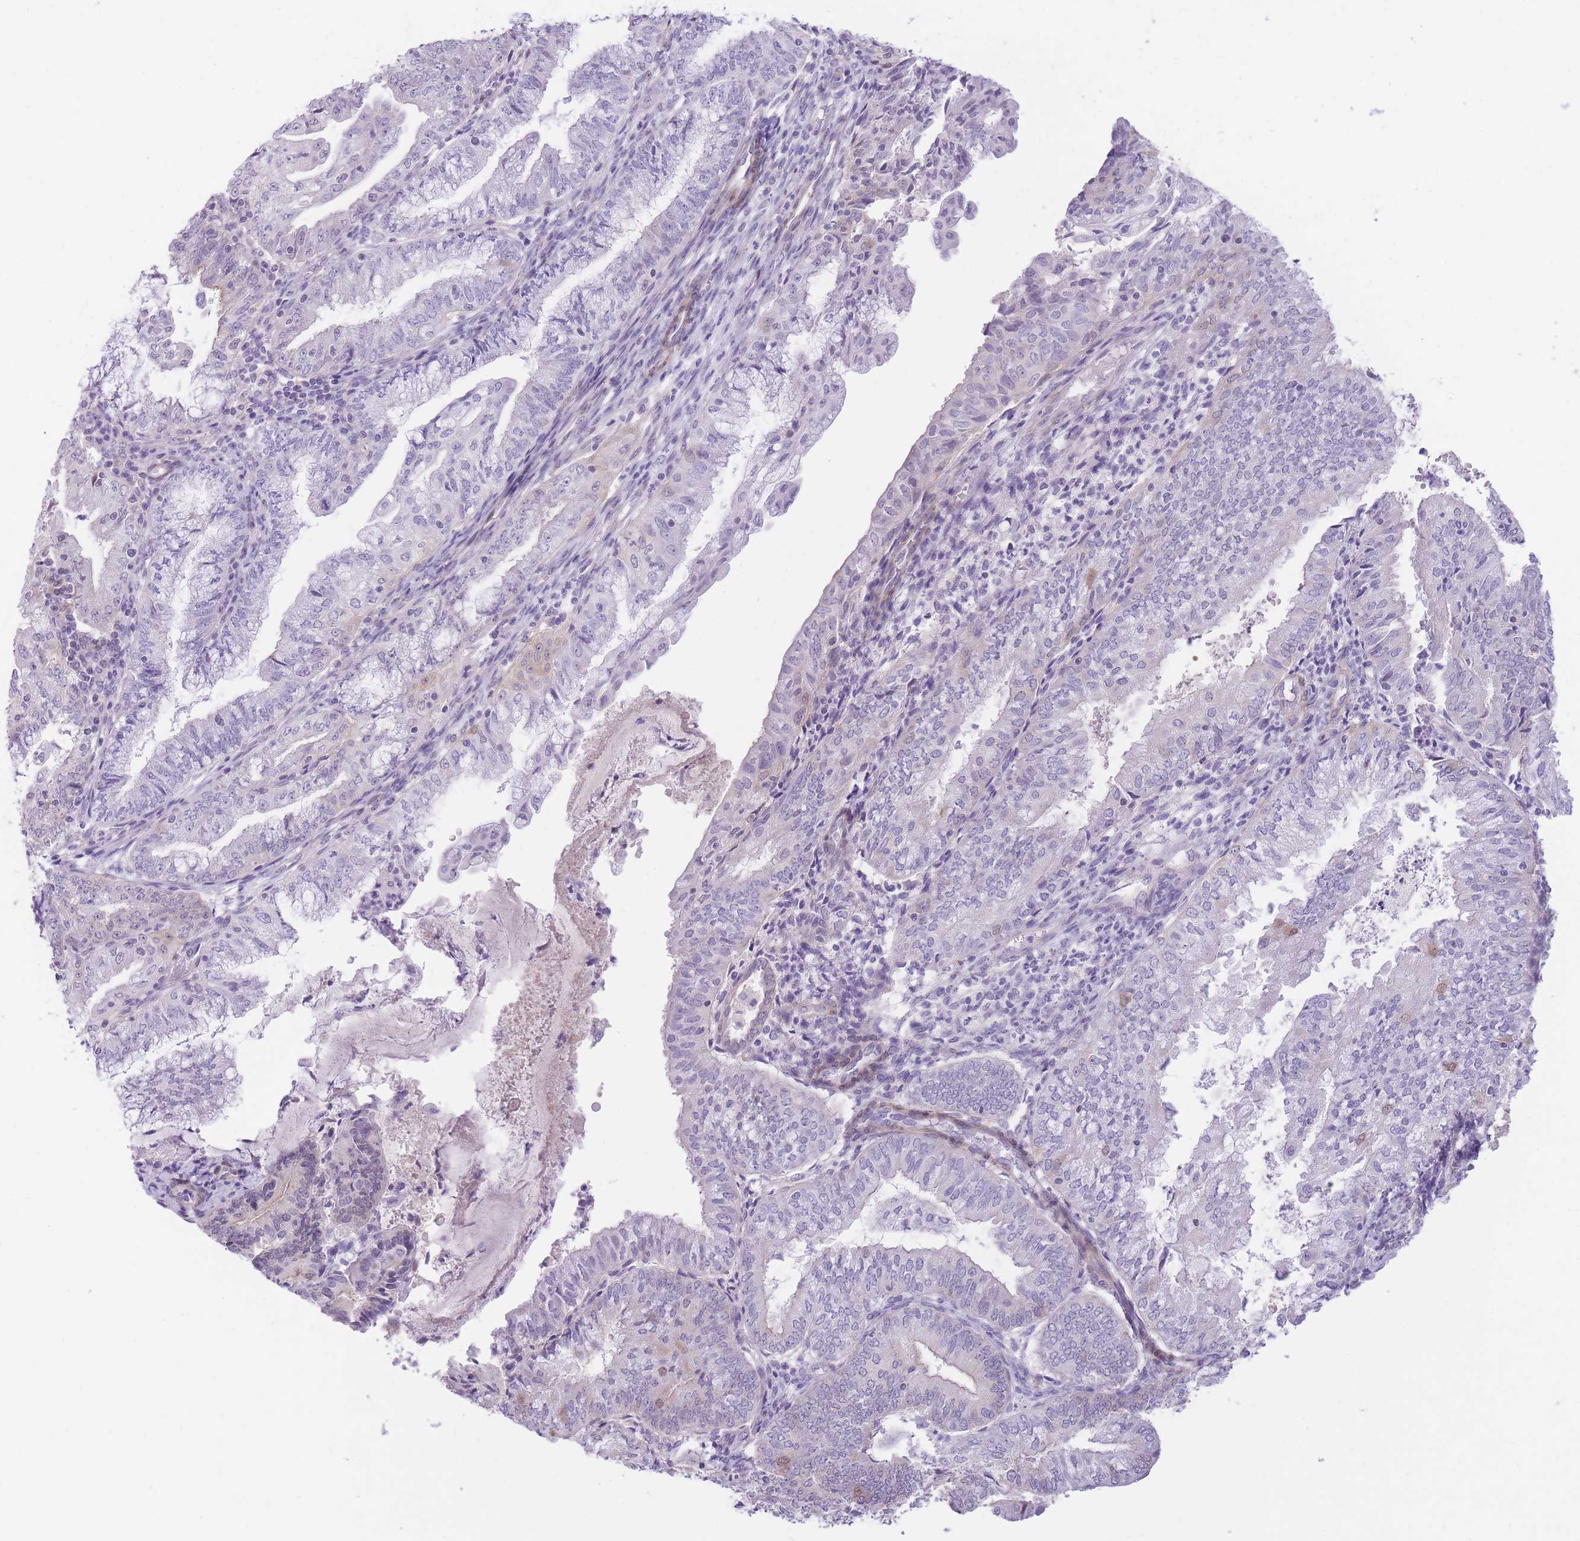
{"staining": {"intensity": "weak", "quantity": "<25%", "location": "cytoplasmic/membranous"}, "tissue": "endometrial cancer", "cell_type": "Tumor cells", "image_type": "cancer", "snomed": [{"axis": "morphology", "description": "Adenocarcinoma, NOS"}, {"axis": "topography", "description": "Endometrium"}], "caption": "The immunohistochemistry photomicrograph has no significant staining in tumor cells of endometrial adenocarcinoma tissue. Brightfield microscopy of immunohistochemistry stained with DAB (3,3'-diaminobenzidine) (brown) and hematoxylin (blue), captured at high magnification.", "gene": "OR11H12", "patient": {"sex": "female", "age": 55}}